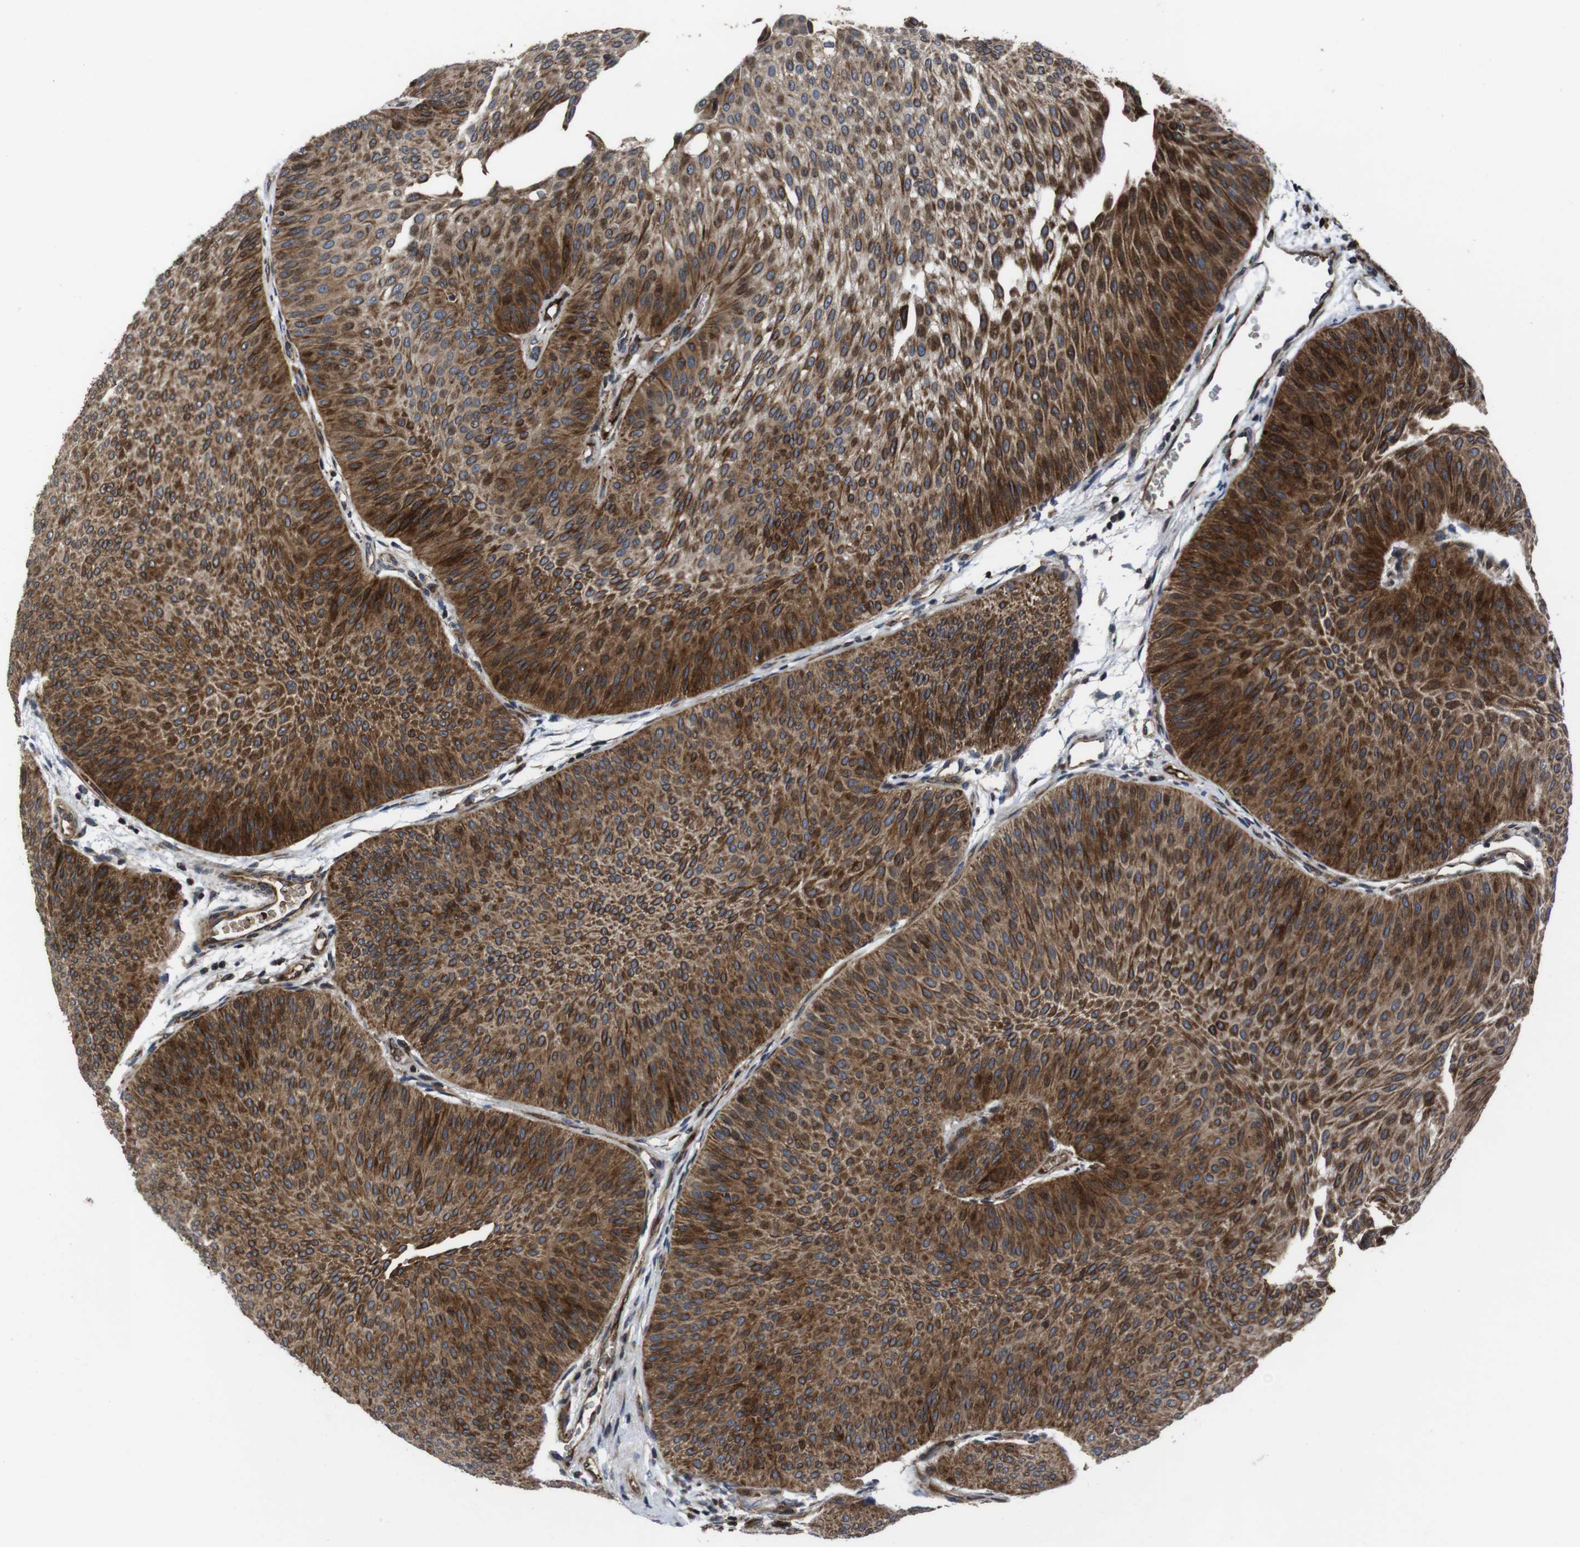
{"staining": {"intensity": "strong", "quantity": ">75%", "location": "cytoplasmic/membranous"}, "tissue": "urothelial cancer", "cell_type": "Tumor cells", "image_type": "cancer", "snomed": [{"axis": "morphology", "description": "Urothelial carcinoma, Low grade"}, {"axis": "topography", "description": "Urinary bladder"}], "caption": "Low-grade urothelial carcinoma was stained to show a protein in brown. There is high levels of strong cytoplasmic/membranous expression in approximately >75% of tumor cells.", "gene": "SMYD3", "patient": {"sex": "female", "age": 60}}